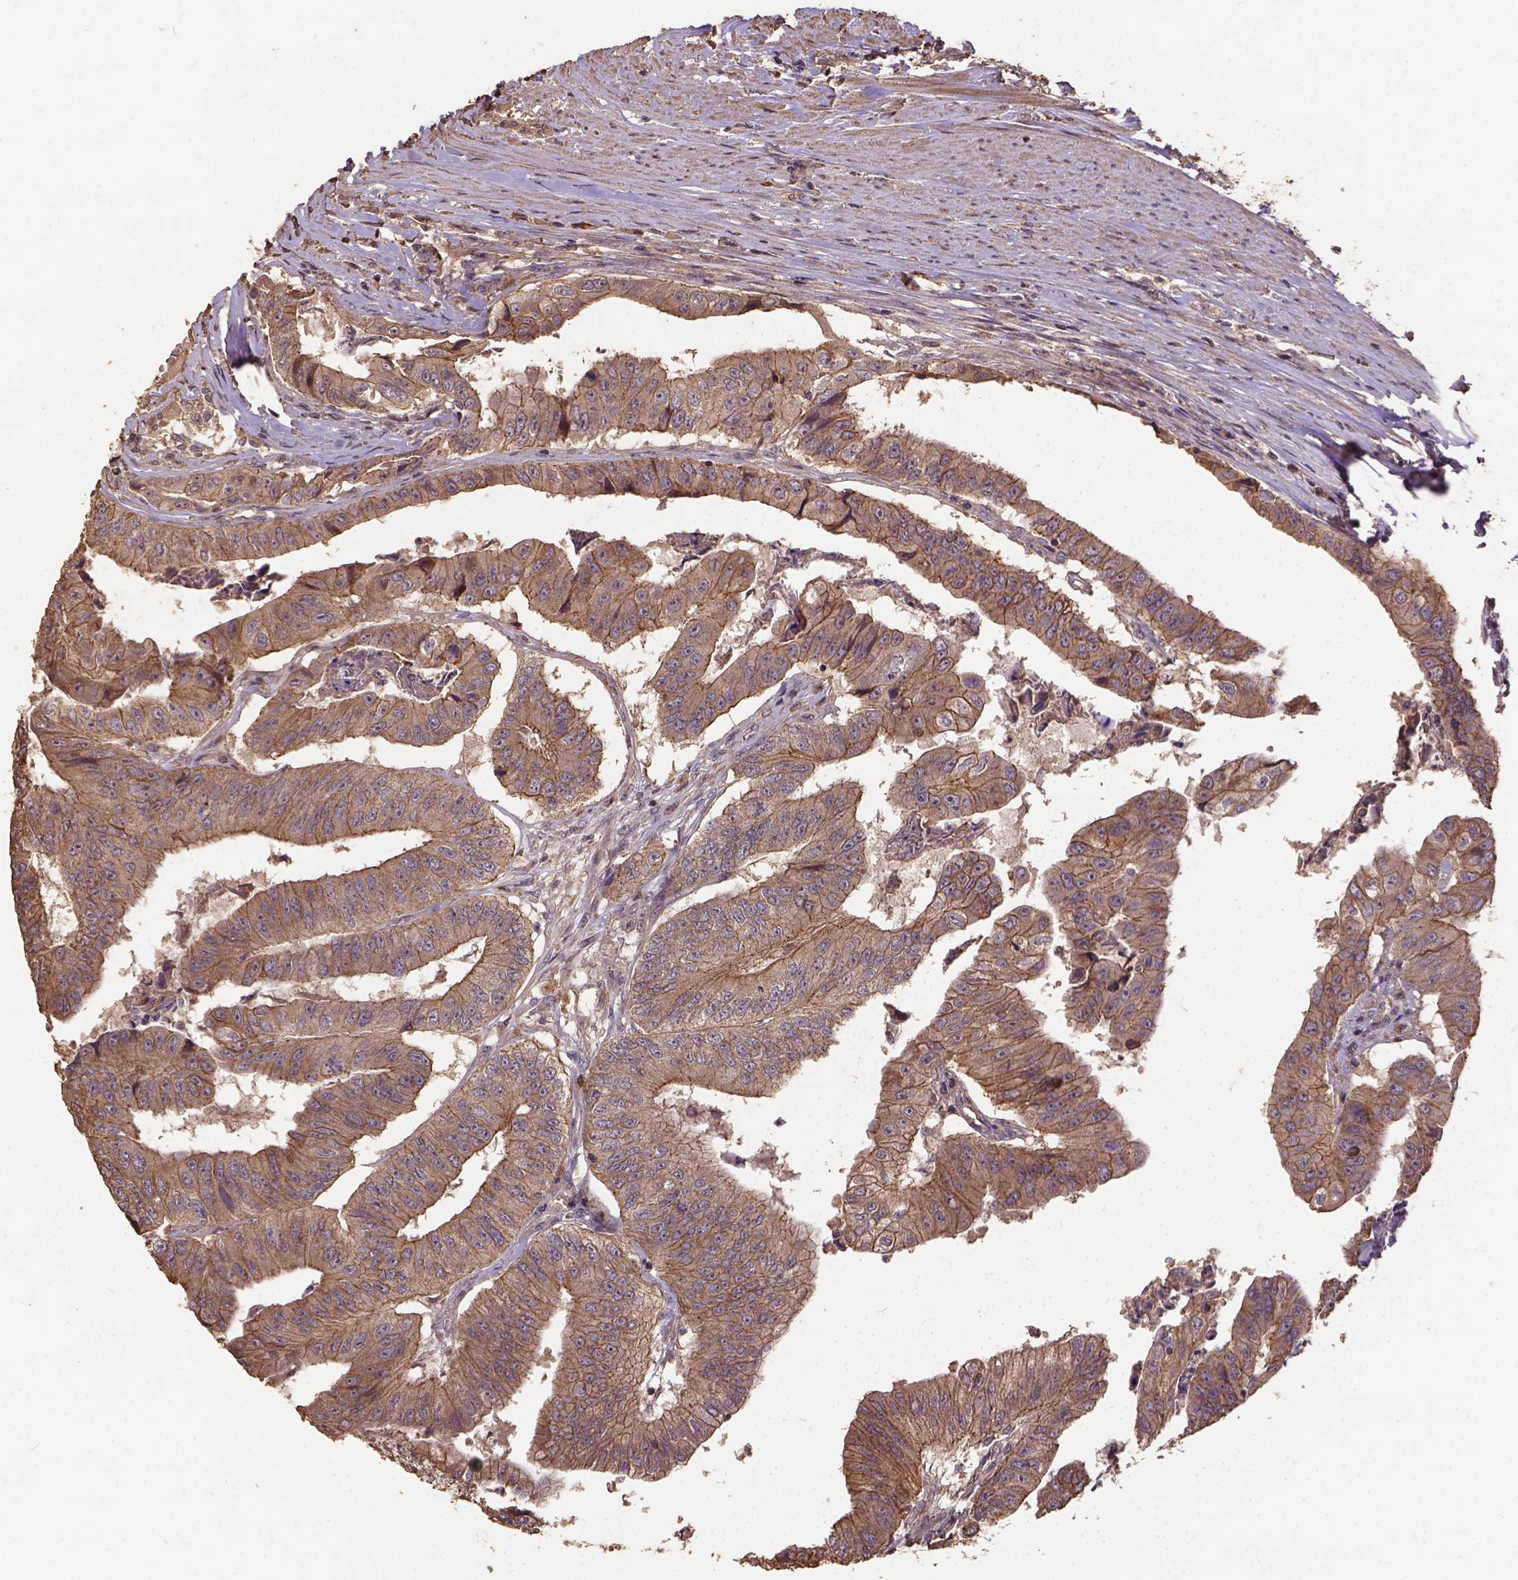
{"staining": {"intensity": "moderate", "quantity": "25%-75%", "location": "cytoplasmic/membranous"}, "tissue": "colorectal cancer", "cell_type": "Tumor cells", "image_type": "cancer", "snomed": [{"axis": "morphology", "description": "Adenocarcinoma, NOS"}, {"axis": "topography", "description": "Colon"}], "caption": "Immunohistochemistry (DAB) staining of human colorectal cancer (adenocarcinoma) exhibits moderate cytoplasmic/membranous protein expression in about 25%-75% of tumor cells. (brown staining indicates protein expression, while blue staining denotes nuclei).", "gene": "ATP1B3", "patient": {"sex": "female", "age": 67}}